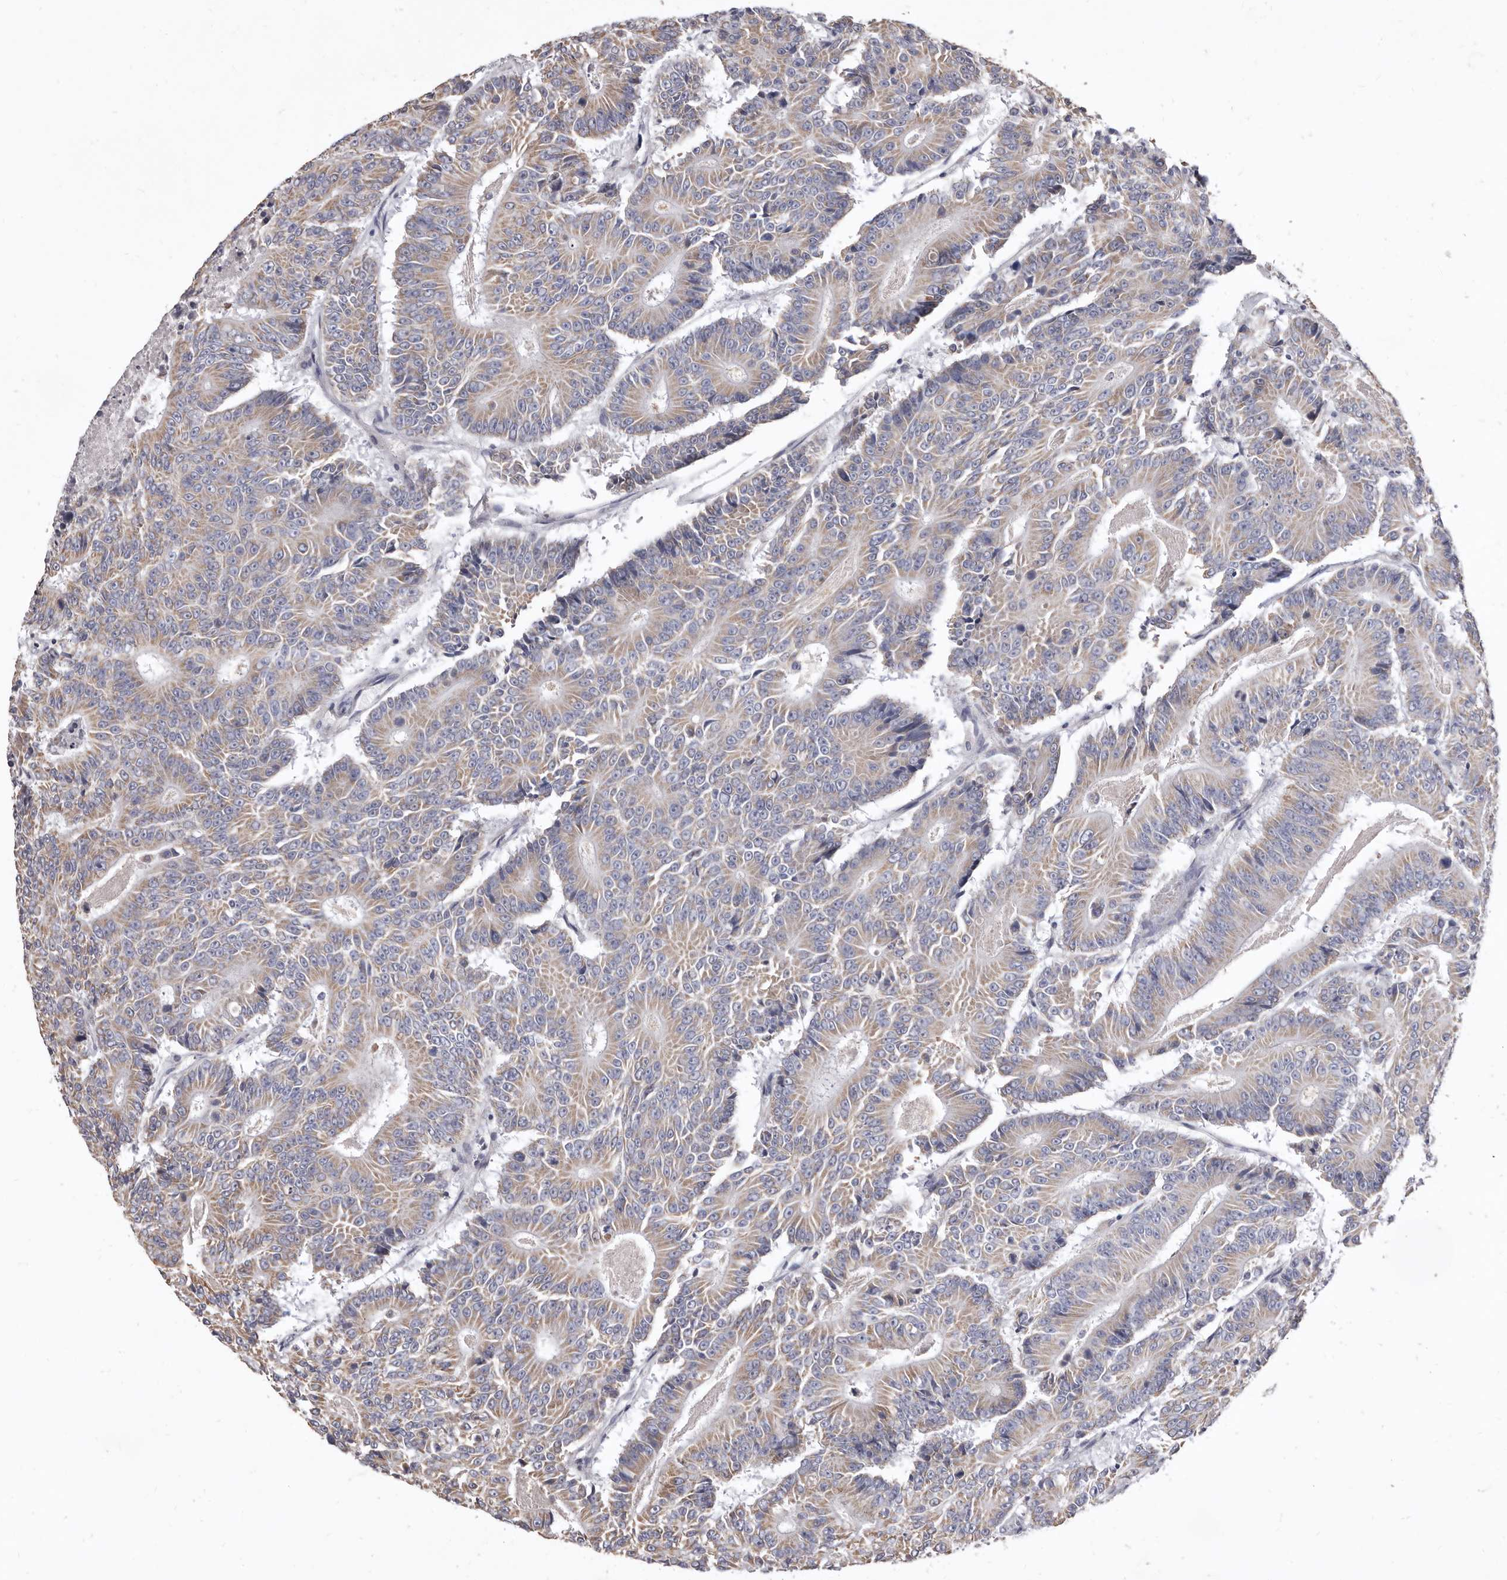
{"staining": {"intensity": "weak", "quantity": "25%-75%", "location": "cytoplasmic/membranous"}, "tissue": "colorectal cancer", "cell_type": "Tumor cells", "image_type": "cancer", "snomed": [{"axis": "morphology", "description": "Adenocarcinoma, NOS"}, {"axis": "topography", "description": "Colon"}], "caption": "Human colorectal cancer stained with a brown dye reveals weak cytoplasmic/membranous positive positivity in approximately 25%-75% of tumor cells.", "gene": "CYP2E1", "patient": {"sex": "male", "age": 83}}